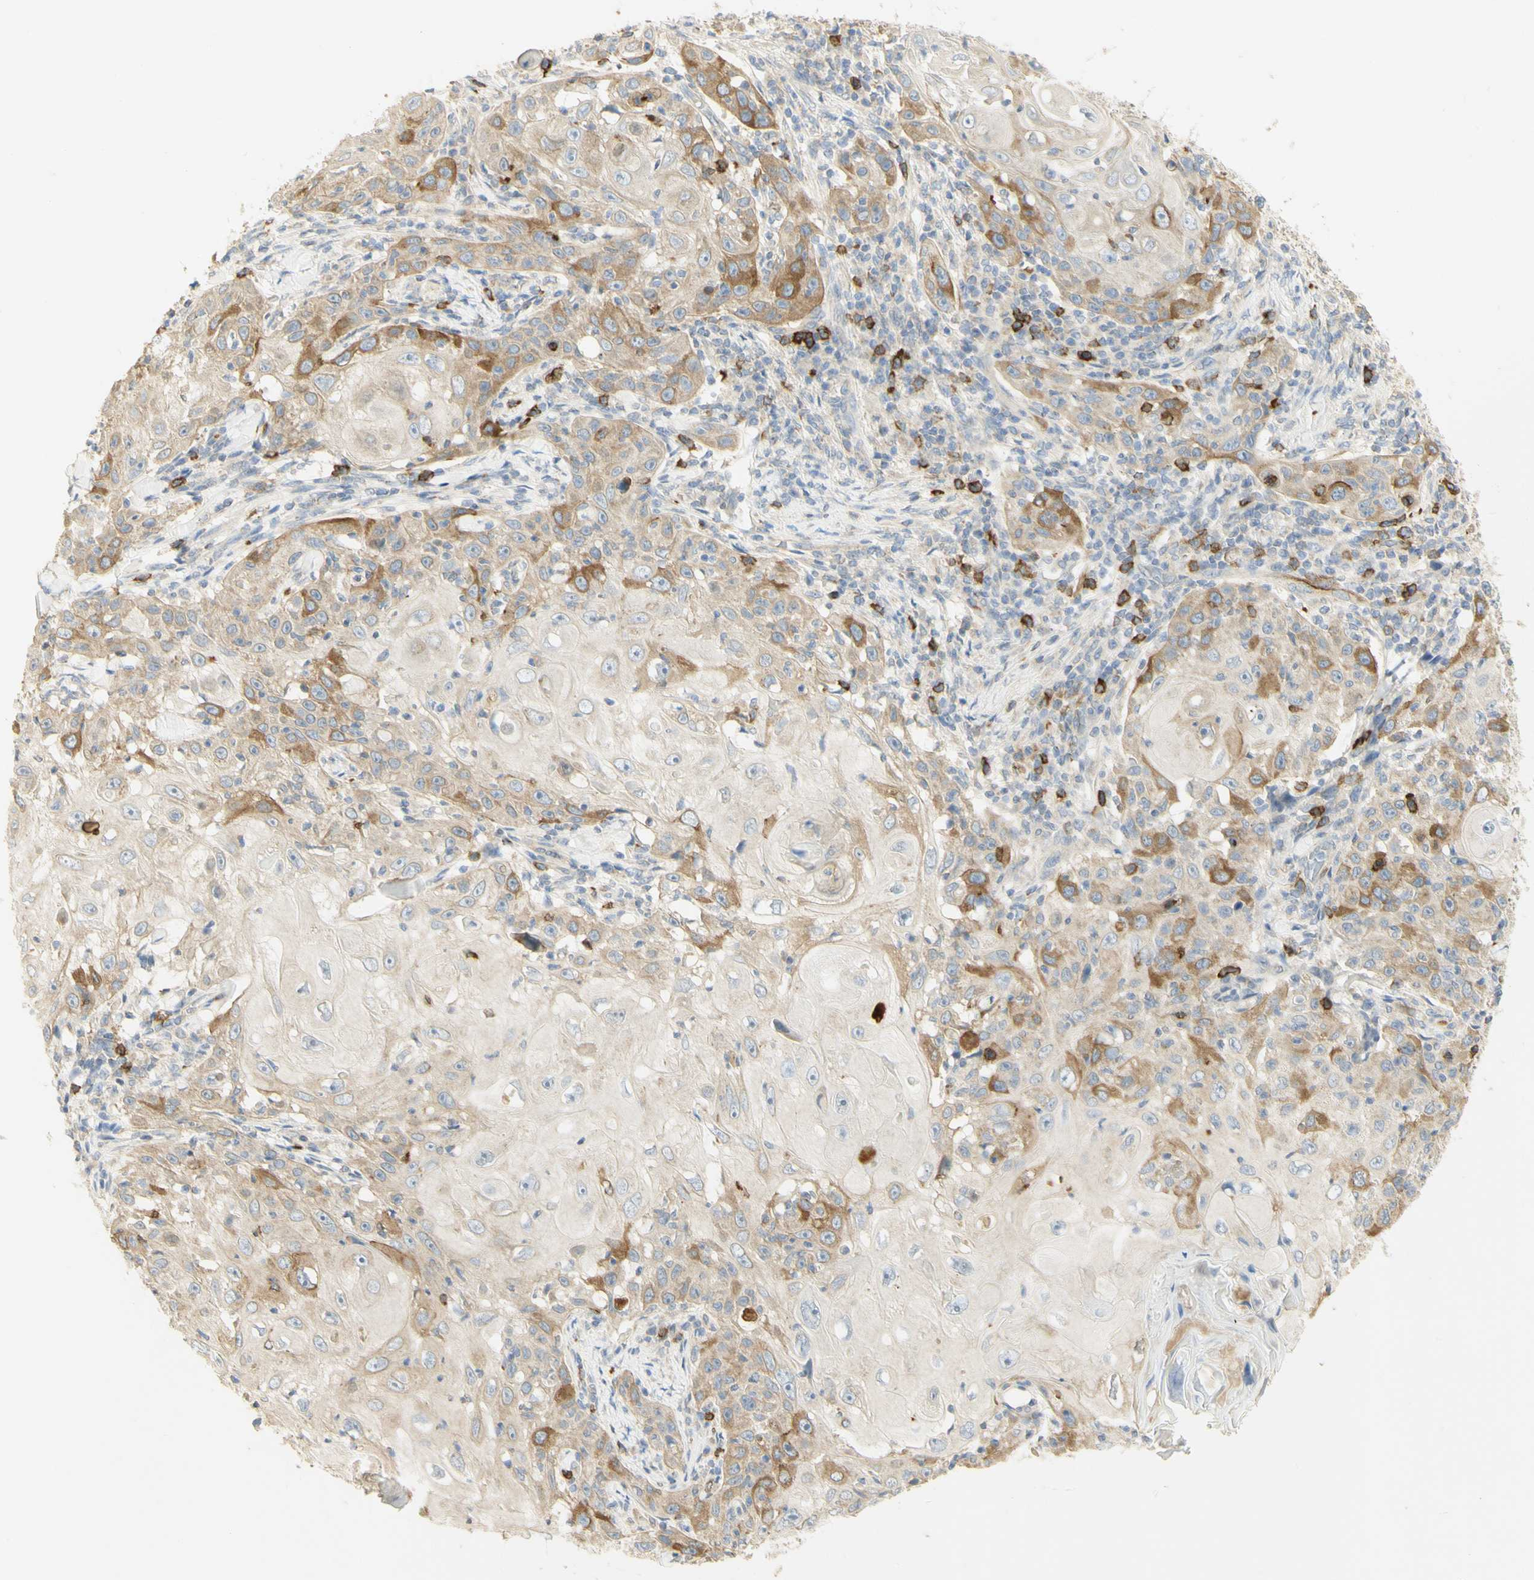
{"staining": {"intensity": "moderate", "quantity": "25%-75%", "location": "cytoplasmic/membranous"}, "tissue": "skin cancer", "cell_type": "Tumor cells", "image_type": "cancer", "snomed": [{"axis": "morphology", "description": "Squamous cell carcinoma, NOS"}, {"axis": "topography", "description": "Skin"}], "caption": "DAB immunohistochemical staining of human skin cancer demonstrates moderate cytoplasmic/membranous protein staining in approximately 25%-75% of tumor cells. (DAB IHC, brown staining for protein, blue staining for nuclei).", "gene": "KIF11", "patient": {"sex": "female", "age": 88}}